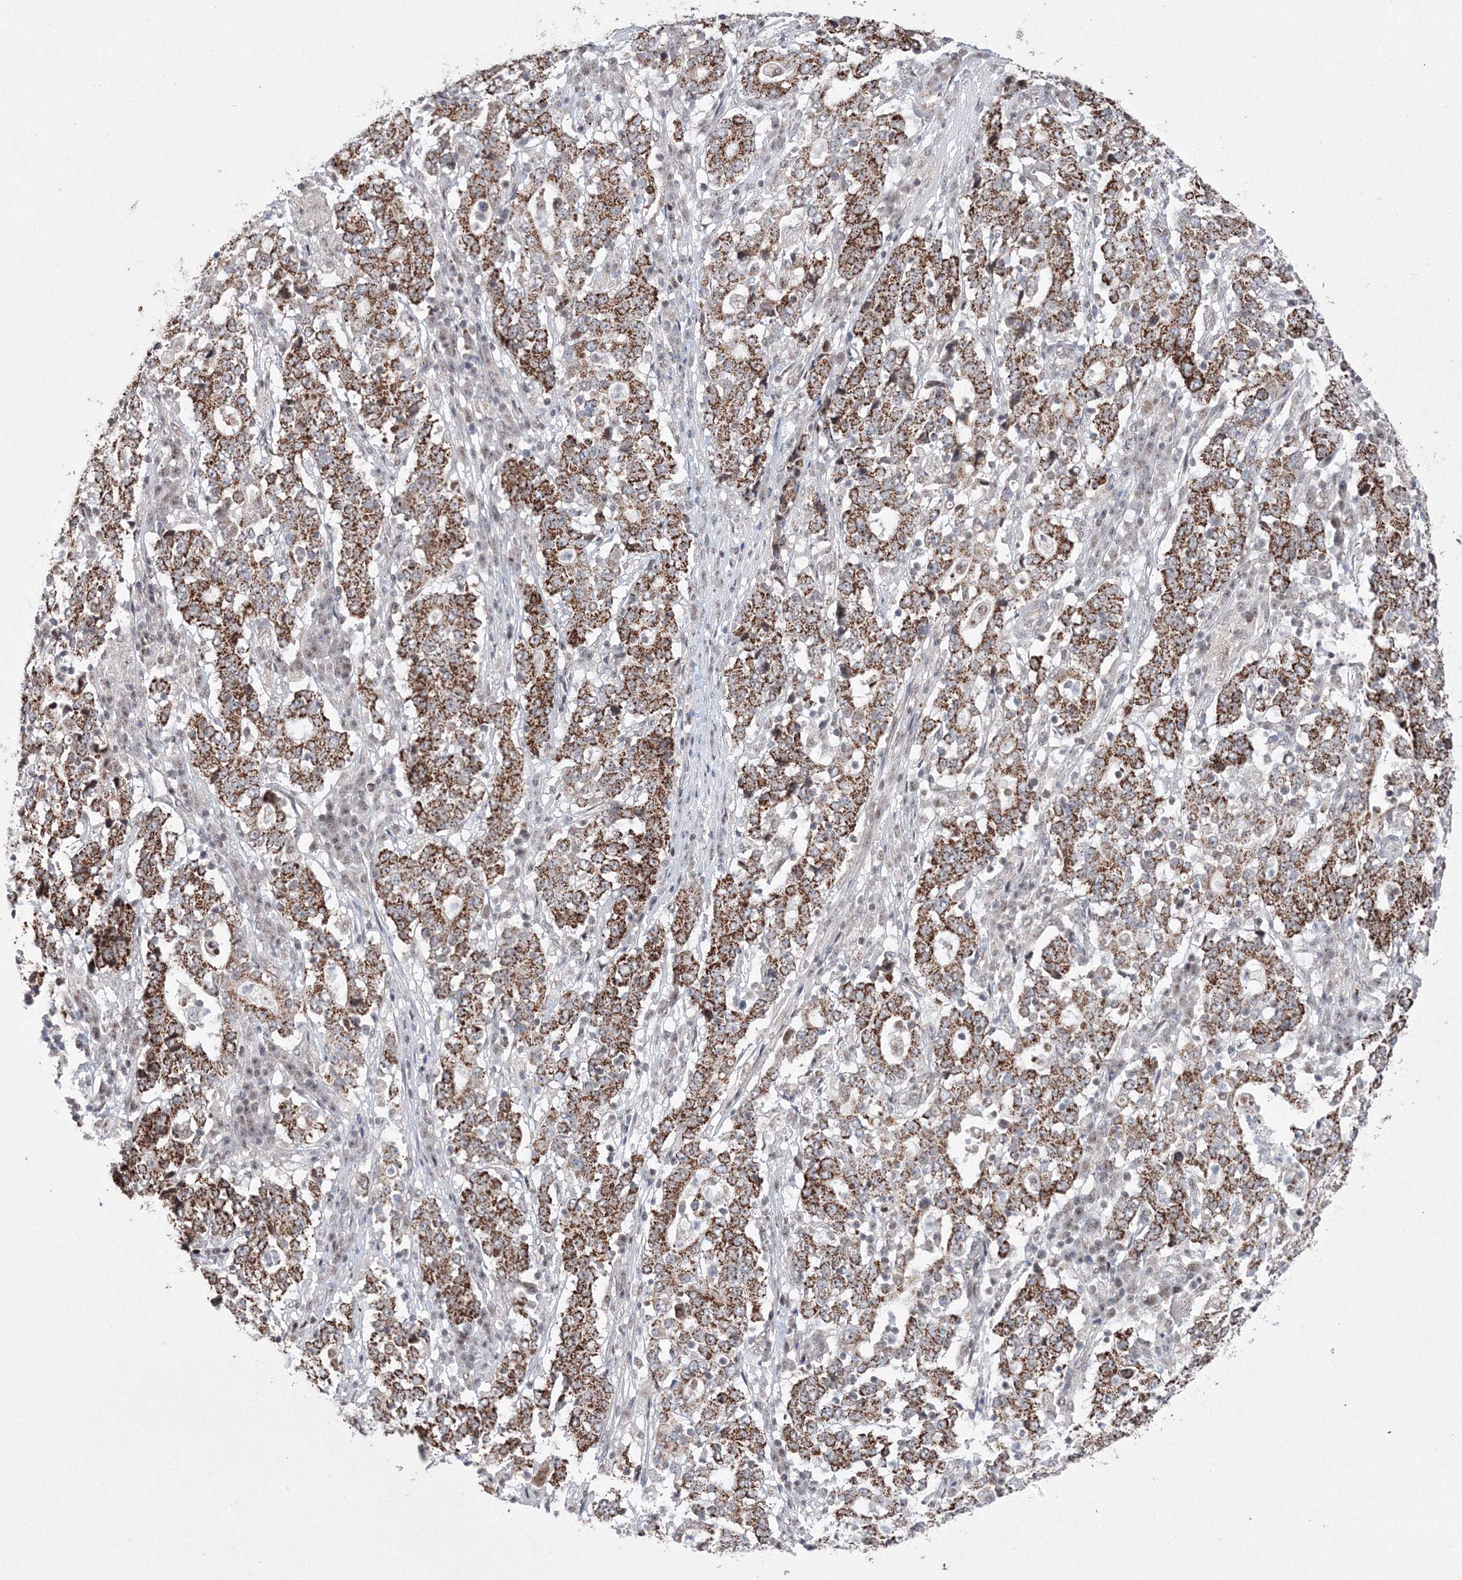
{"staining": {"intensity": "strong", "quantity": ">75%", "location": "cytoplasmic/membranous"}, "tissue": "stomach cancer", "cell_type": "Tumor cells", "image_type": "cancer", "snomed": [{"axis": "morphology", "description": "Adenocarcinoma, NOS"}, {"axis": "topography", "description": "Stomach"}], "caption": "Immunohistochemical staining of stomach cancer (adenocarcinoma) demonstrates high levels of strong cytoplasmic/membranous positivity in about >75% of tumor cells.", "gene": "GRSF1", "patient": {"sex": "male", "age": 59}}